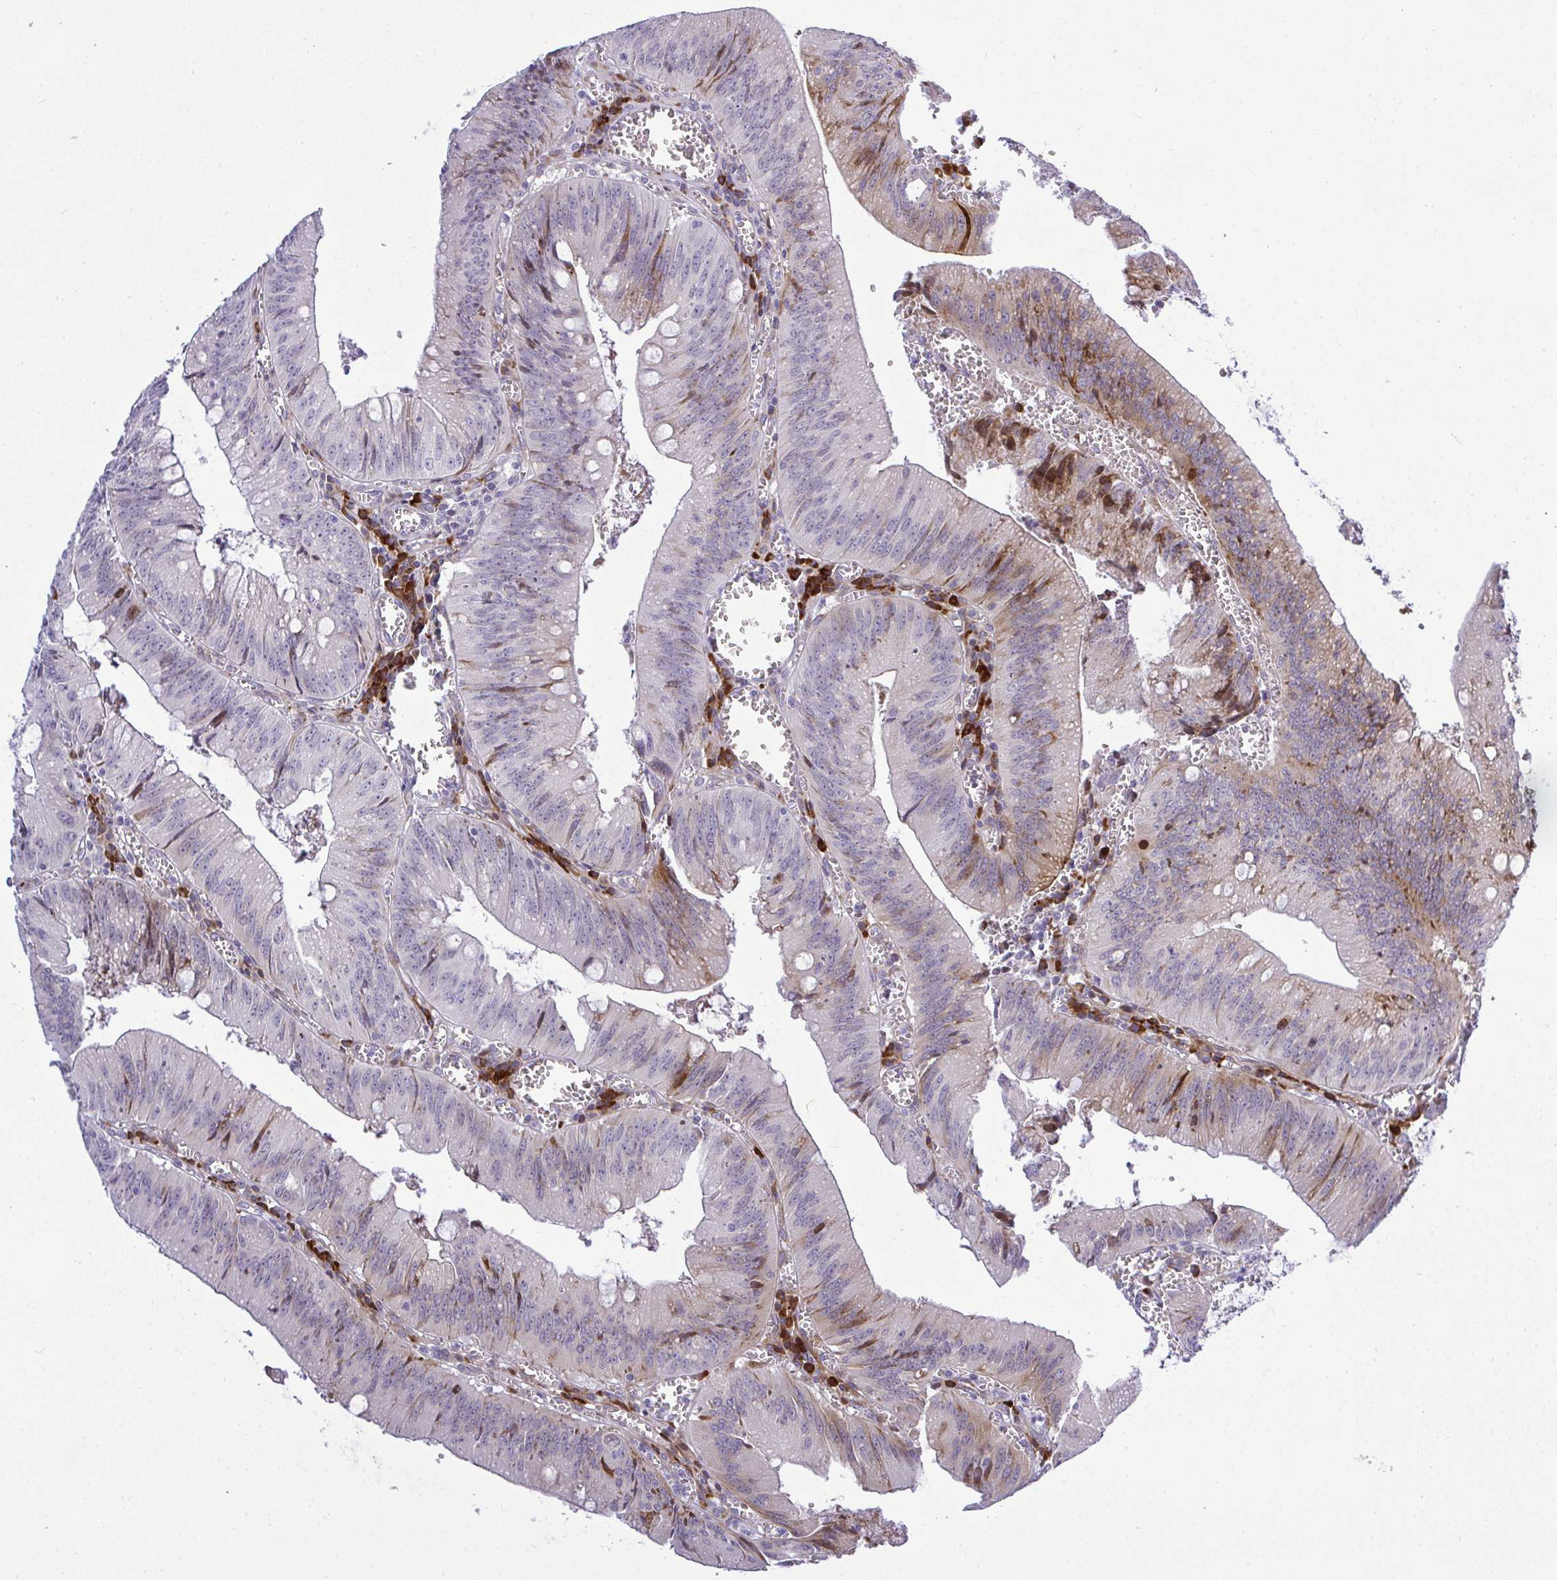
{"staining": {"intensity": "moderate", "quantity": "<25%", "location": "cytoplasmic/membranous,nuclear"}, "tissue": "colorectal cancer", "cell_type": "Tumor cells", "image_type": "cancer", "snomed": [{"axis": "morphology", "description": "Adenocarcinoma, NOS"}, {"axis": "topography", "description": "Rectum"}], "caption": "IHC histopathology image of neoplastic tissue: colorectal cancer stained using immunohistochemistry exhibits low levels of moderate protein expression localized specifically in the cytoplasmic/membranous and nuclear of tumor cells, appearing as a cytoplasmic/membranous and nuclear brown color.", "gene": "CASTOR2", "patient": {"sex": "female", "age": 81}}